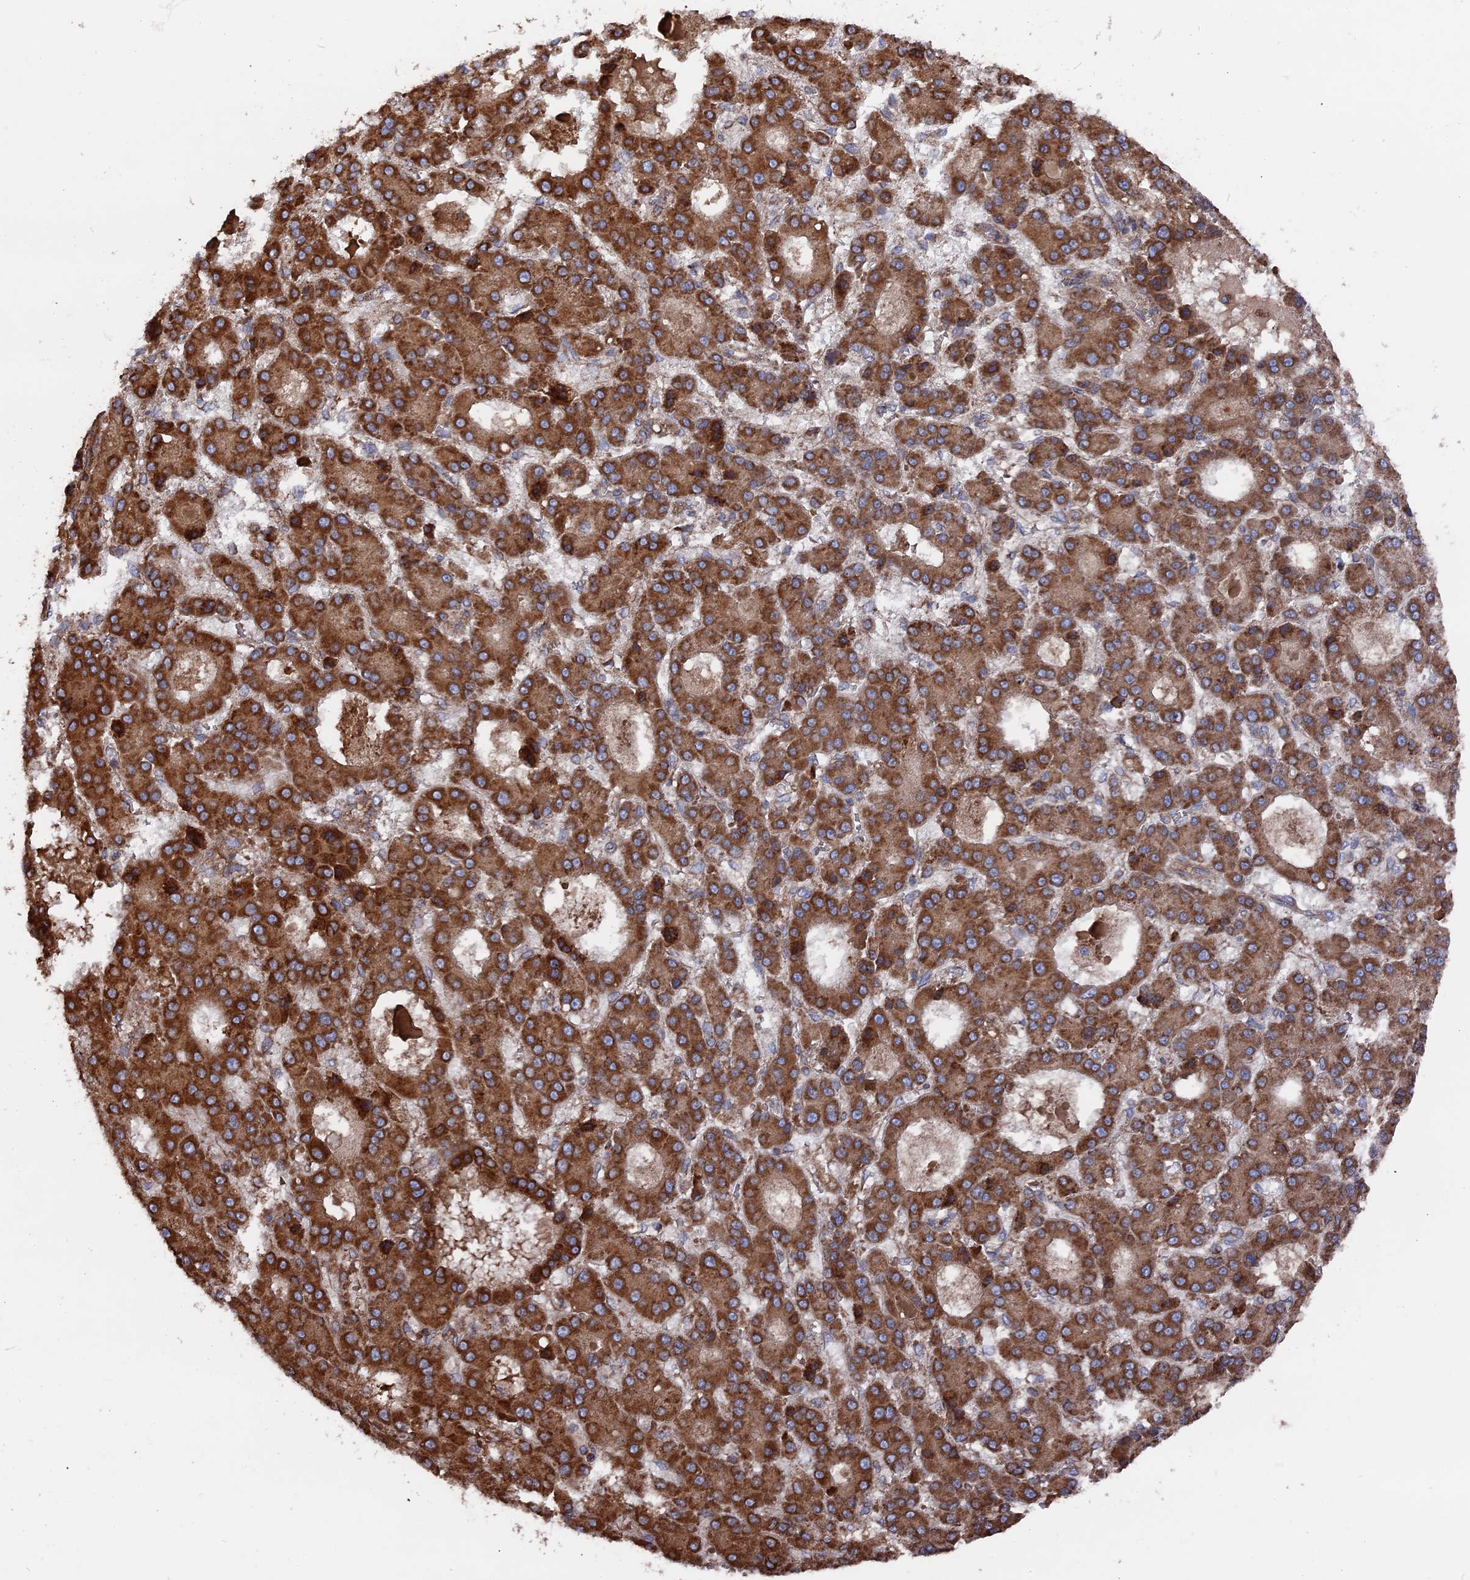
{"staining": {"intensity": "strong", "quantity": ">75%", "location": "cytoplasmic/membranous"}, "tissue": "liver cancer", "cell_type": "Tumor cells", "image_type": "cancer", "snomed": [{"axis": "morphology", "description": "Carcinoma, Hepatocellular, NOS"}, {"axis": "topography", "description": "Liver"}], "caption": "Immunohistochemical staining of hepatocellular carcinoma (liver) shows high levels of strong cytoplasmic/membranous expression in about >75% of tumor cells.", "gene": "TELO2", "patient": {"sex": "male", "age": 70}}